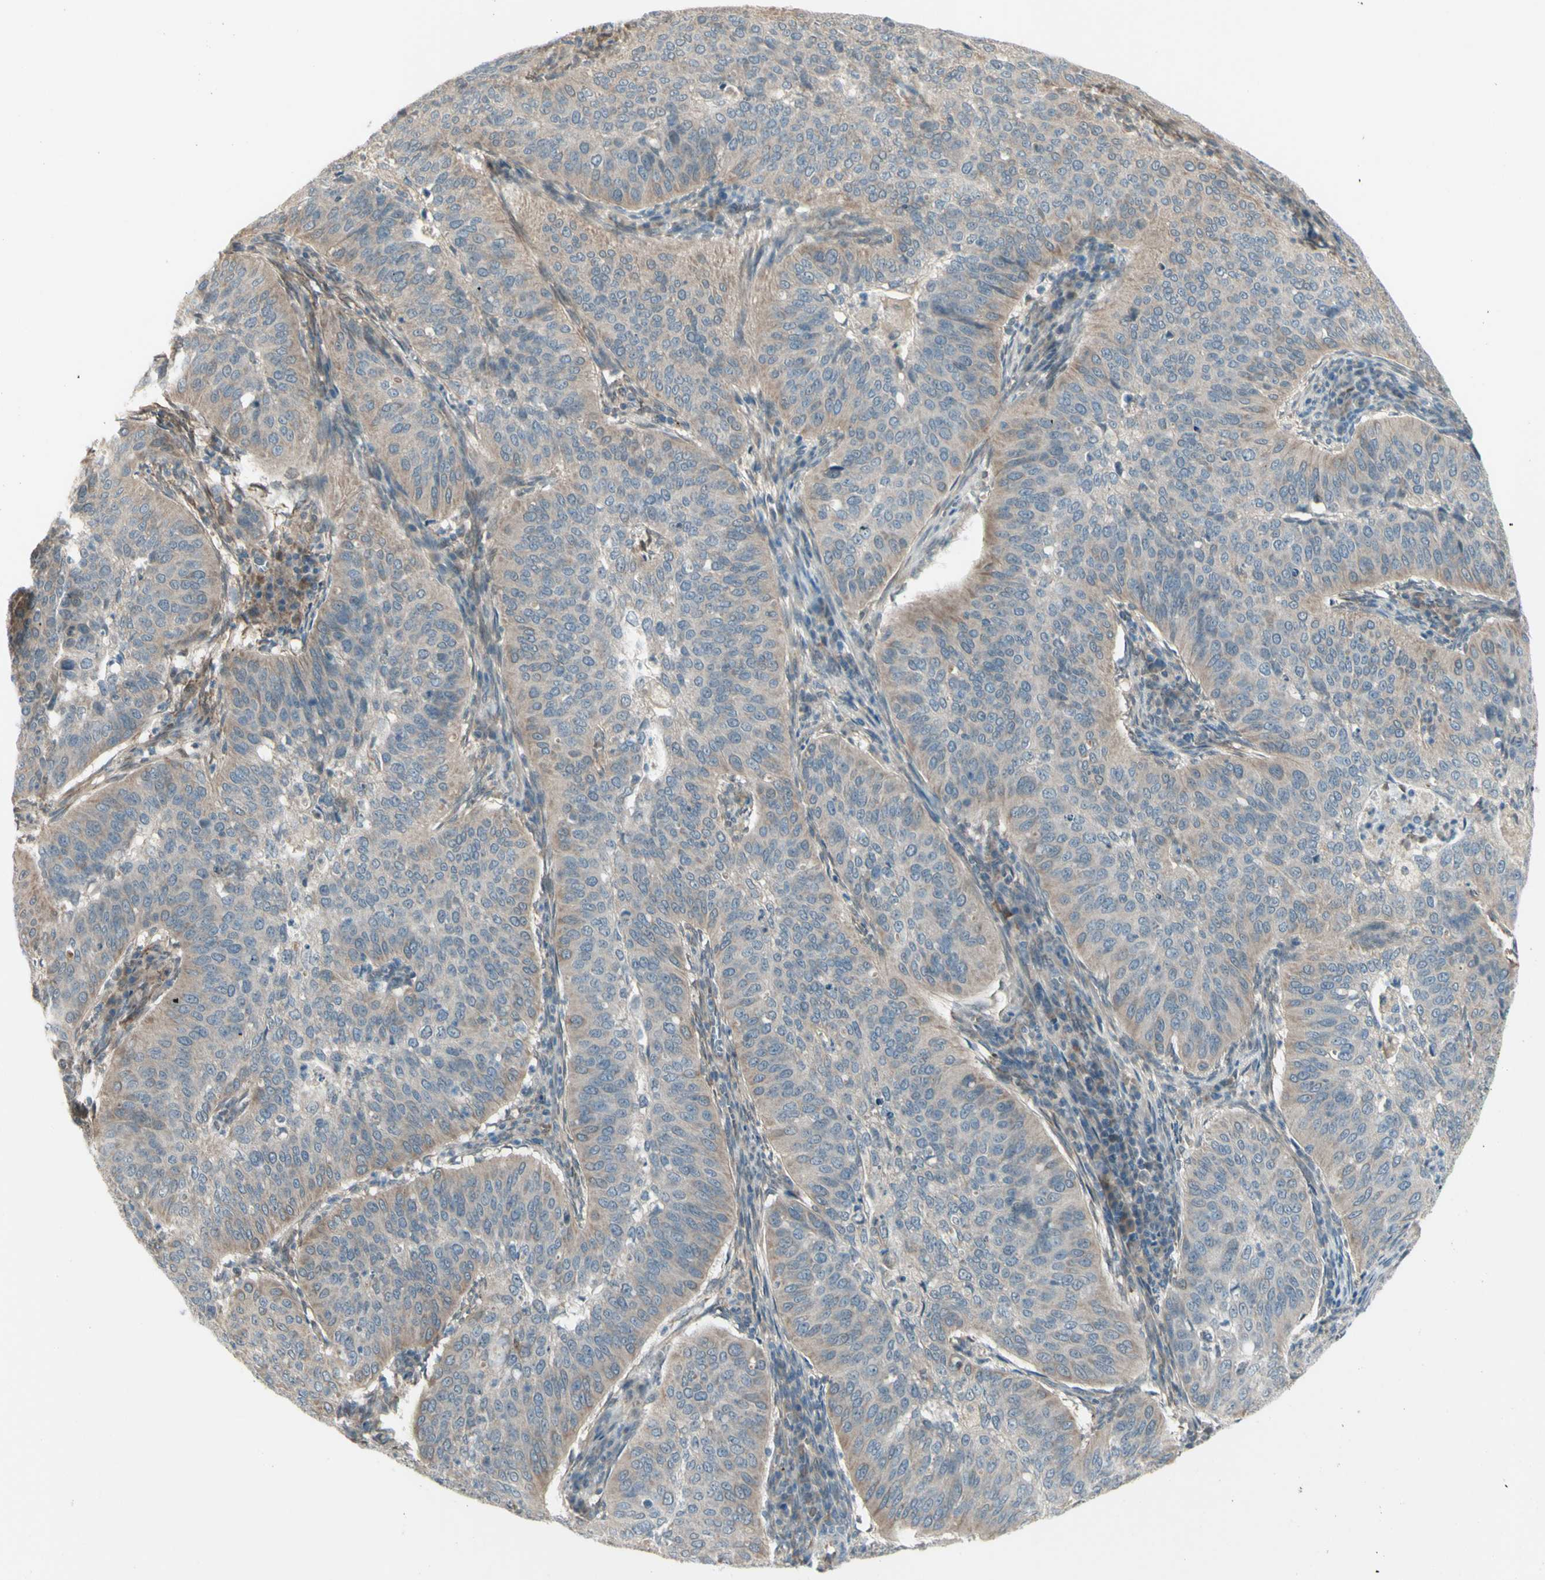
{"staining": {"intensity": "weak", "quantity": ">75%", "location": "cytoplasmic/membranous"}, "tissue": "cervical cancer", "cell_type": "Tumor cells", "image_type": "cancer", "snomed": [{"axis": "morphology", "description": "Normal tissue, NOS"}, {"axis": "morphology", "description": "Squamous cell carcinoma, NOS"}, {"axis": "topography", "description": "Cervix"}], "caption": "Immunohistochemical staining of human cervical cancer (squamous cell carcinoma) shows weak cytoplasmic/membranous protein expression in approximately >75% of tumor cells.", "gene": "NAXD", "patient": {"sex": "female", "age": 39}}